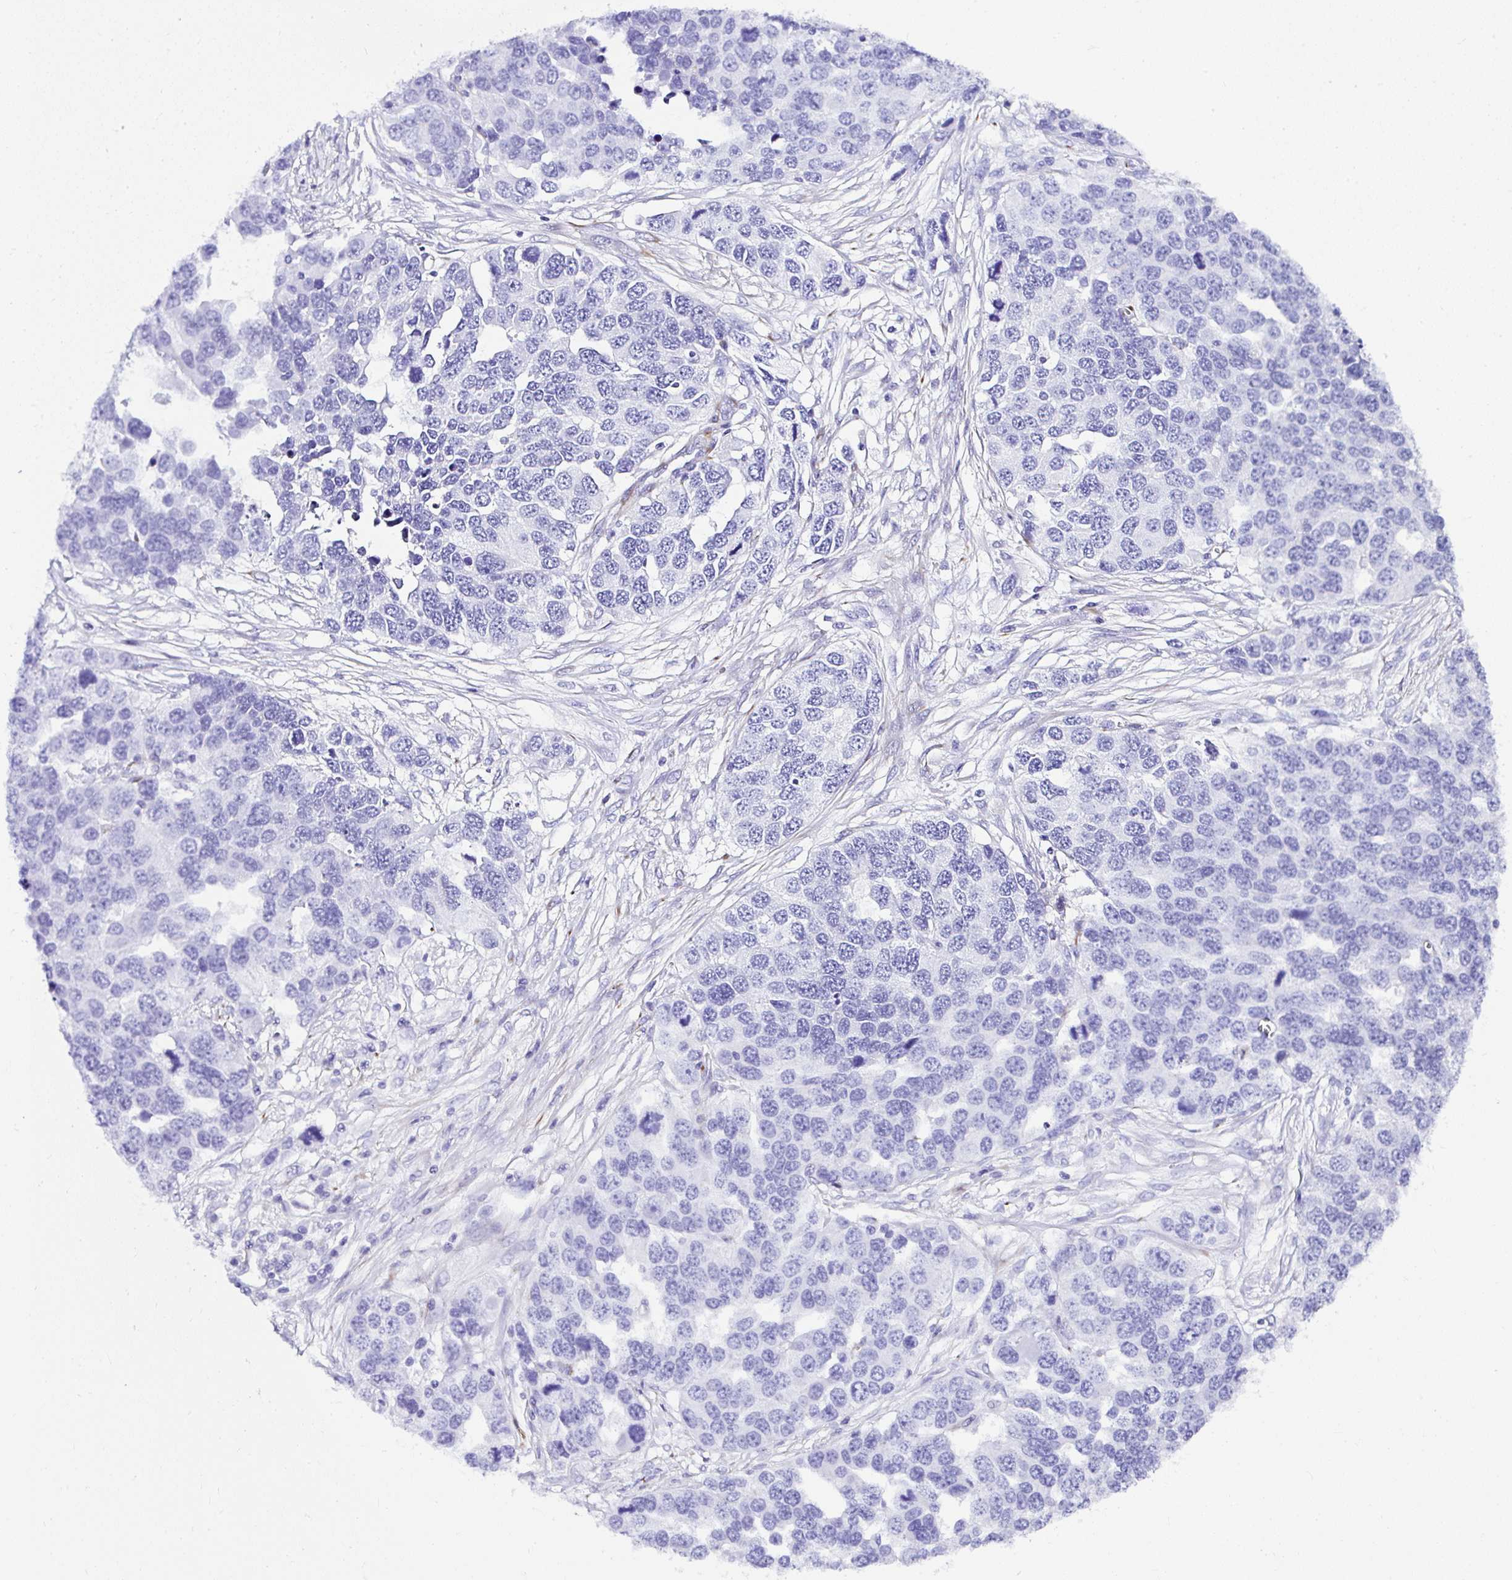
{"staining": {"intensity": "negative", "quantity": "none", "location": "none"}, "tissue": "ovarian cancer", "cell_type": "Tumor cells", "image_type": "cancer", "snomed": [{"axis": "morphology", "description": "Cystadenocarcinoma, serous, NOS"}, {"axis": "topography", "description": "Ovary"}], "caption": "An immunohistochemistry (IHC) photomicrograph of ovarian serous cystadenocarcinoma is shown. There is no staining in tumor cells of ovarian serous cystadenocarcinoma.", "gene": "DEPDC5", "patient": {"sex": "female", "age": 76}}